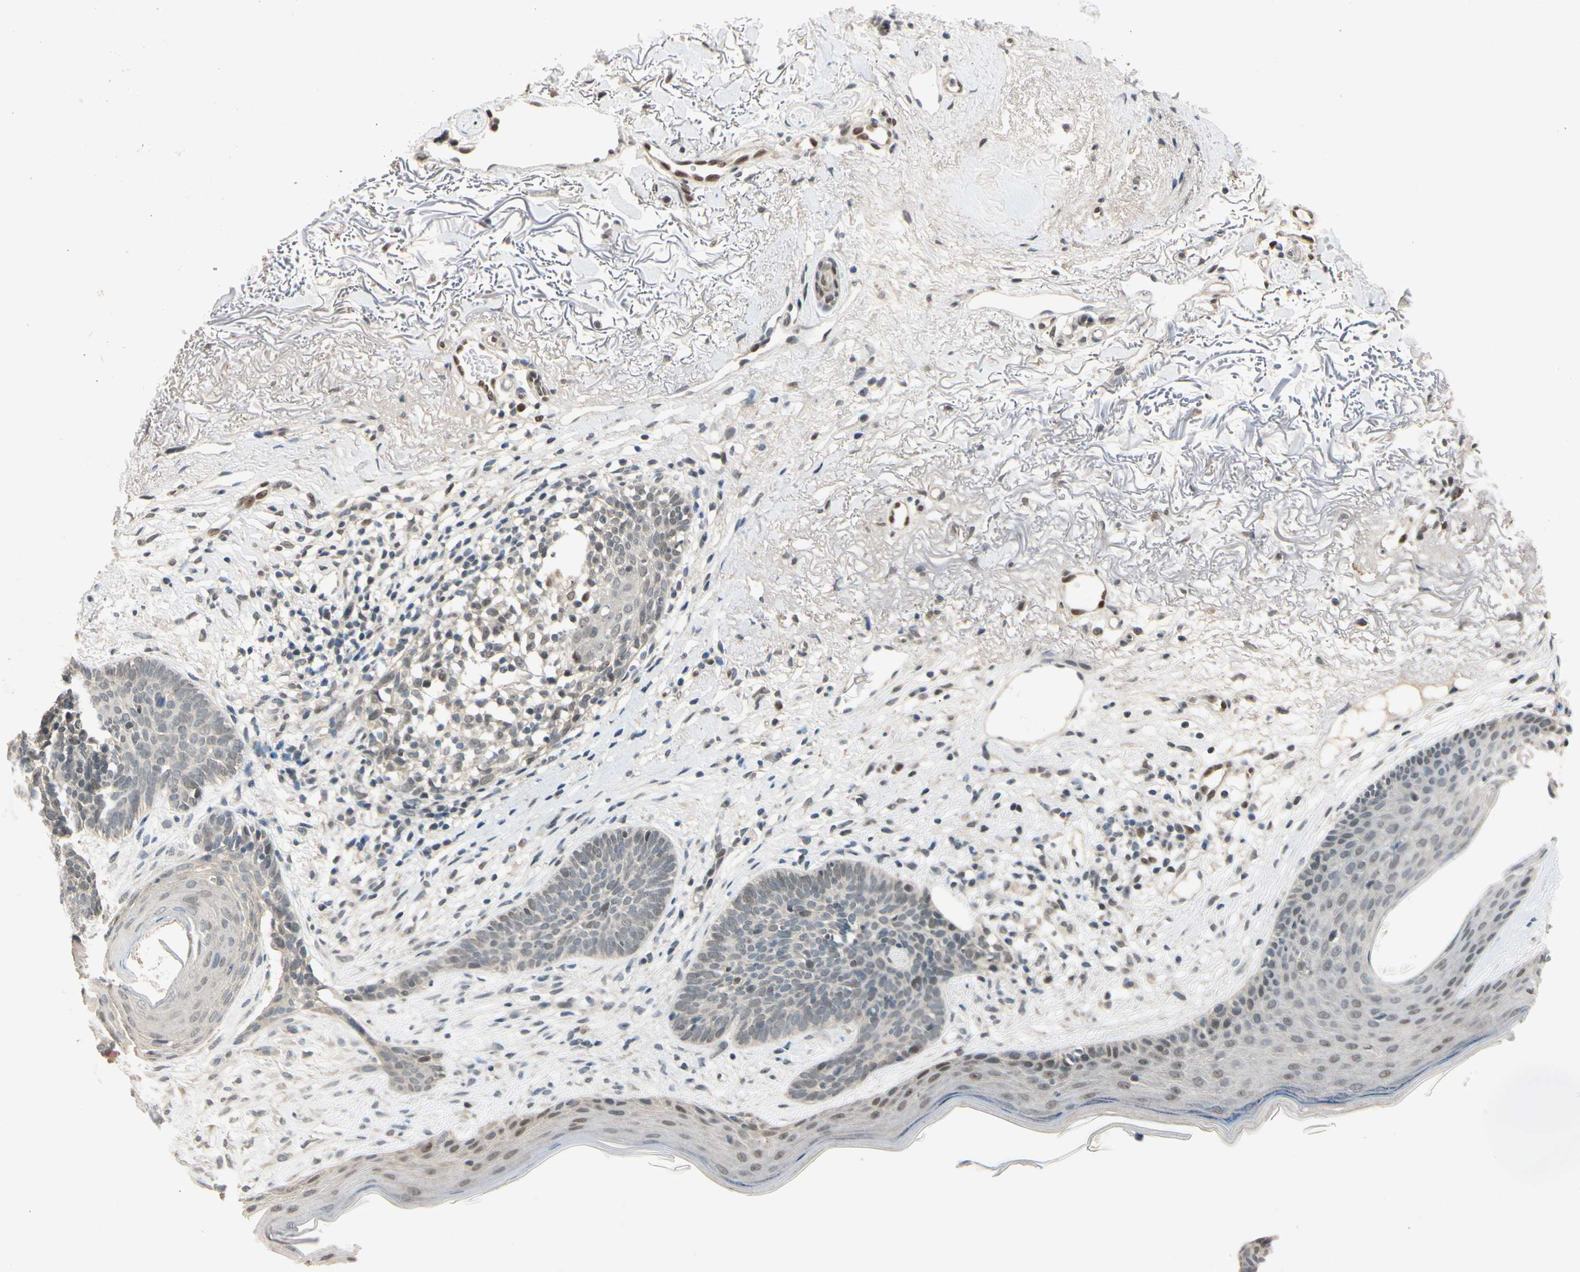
{"staining": {"intensity": "moderate", "quantity": "<25%", "location": "cytoplasmic/membranous,nuclear"}, "tissue": "skin cancer", "cell_type": "Tumor cells", "image_type": "cancer", "snomed": [{"axis": "morphology", "description": "Normal tissue, NOS"}, {"axis": "morphology", "description": "Basal cell carcinoma"}, {"axis": "topography", "description": "Skin"}], "caption": "The immunohistochemical stain labels moderate cytoplasmic/membranous and nuclear expression in tumor cells of basal cell carcinoma (skin) tissue.", "gene": "RIOX2", "patient": {"sex": "female", "age": 70}}